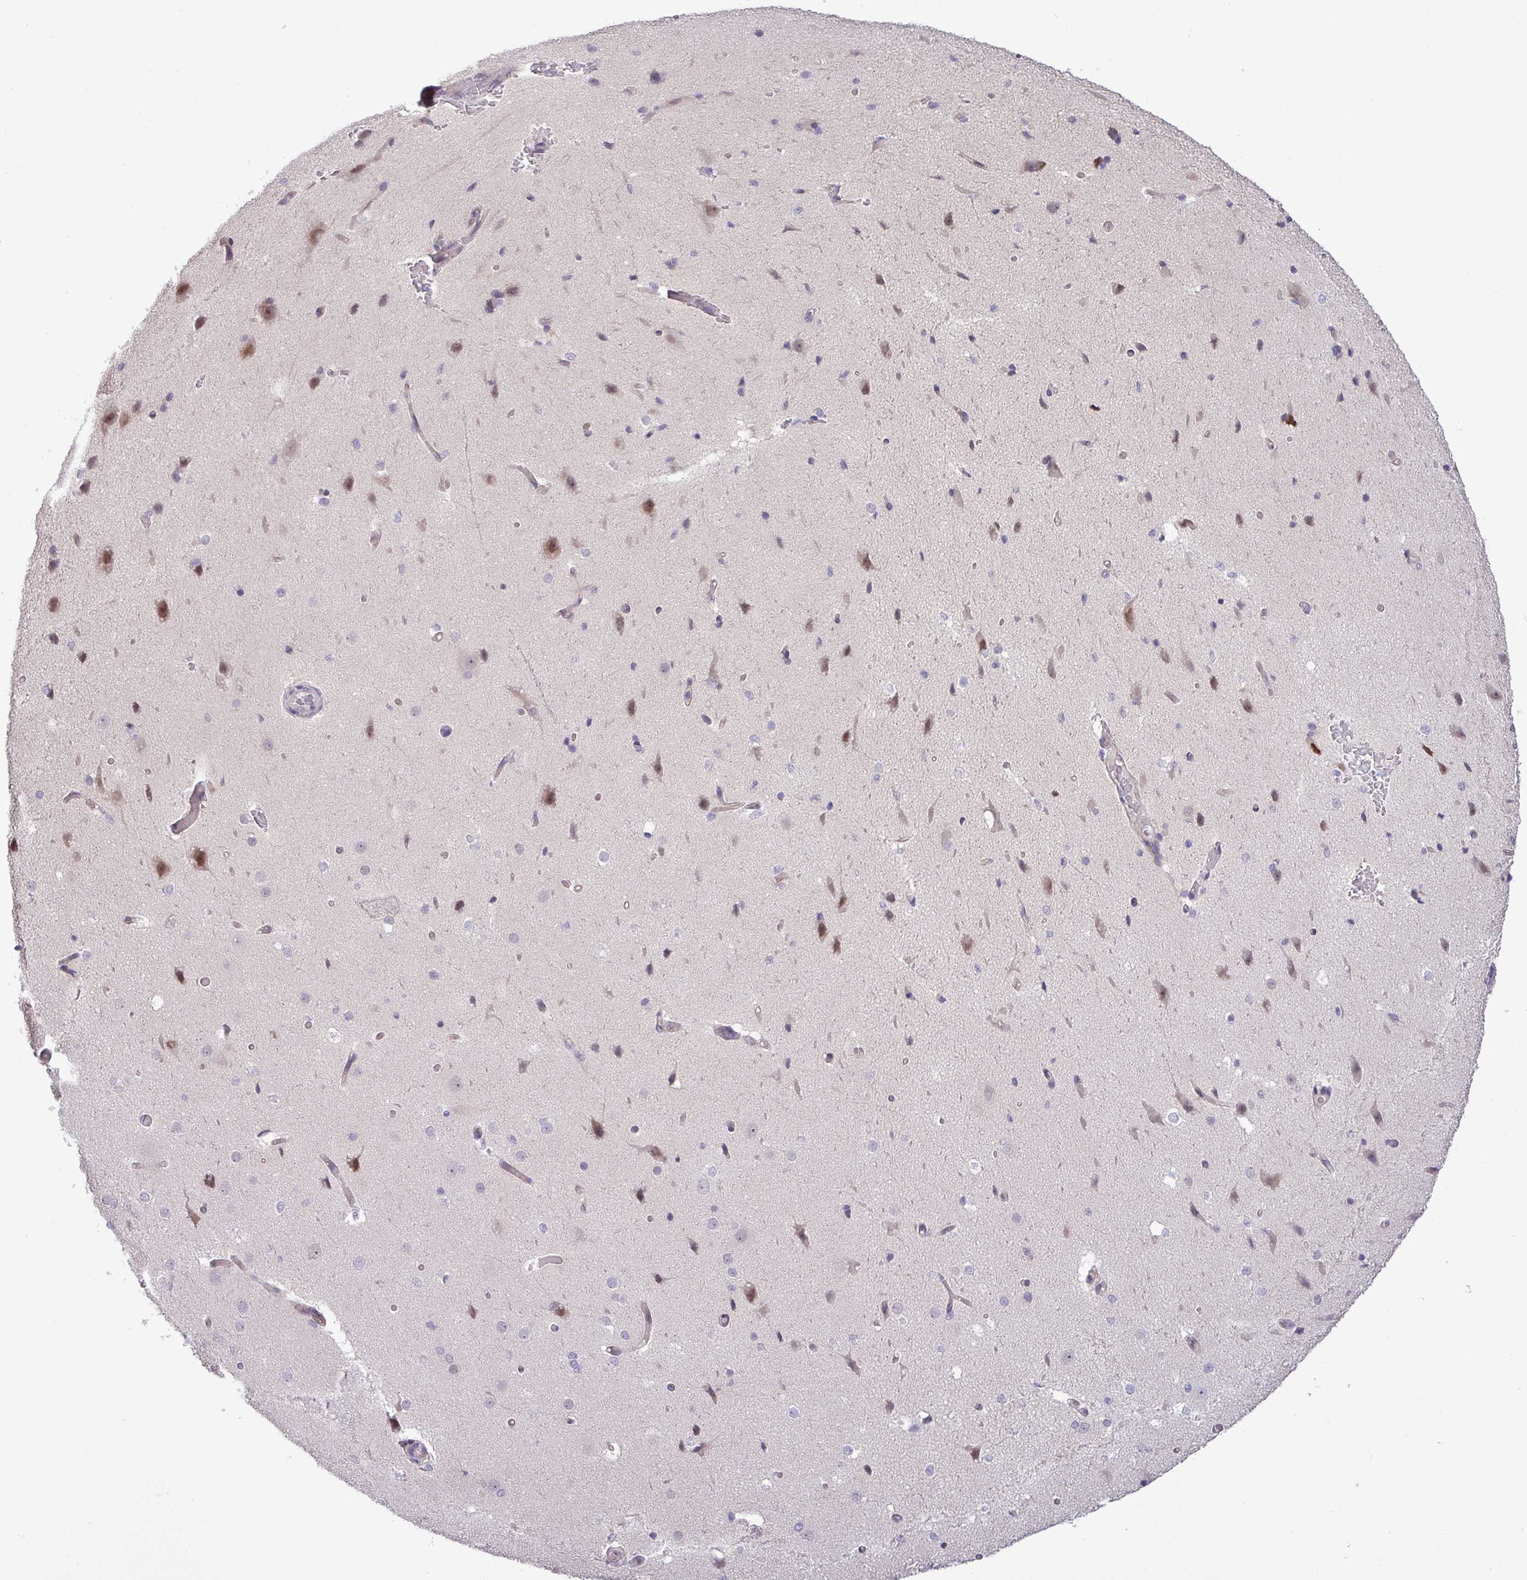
{"staining": {"intensity": "negative", "quantity": "none", "location": "none"}, "tissue": "cerebral cortex", "cell_type": "Endothelial cells", "image_type": "normal", "snomed": [{"axis": "morphology", "description": "Normal tissue, NOS"}, {"axis": "morphology", "description": "Inflammation, NOS"}, {"axis": "topography", "description": "Cerebral cortex"}], "caption": "Protein analysis of normal cerebral cortex displays no significant positivity in endothelial cells. (DAB IHC, high magnification).", "gene": "RIPPLY1", "patient": {"sex": "male", "age": 6}}